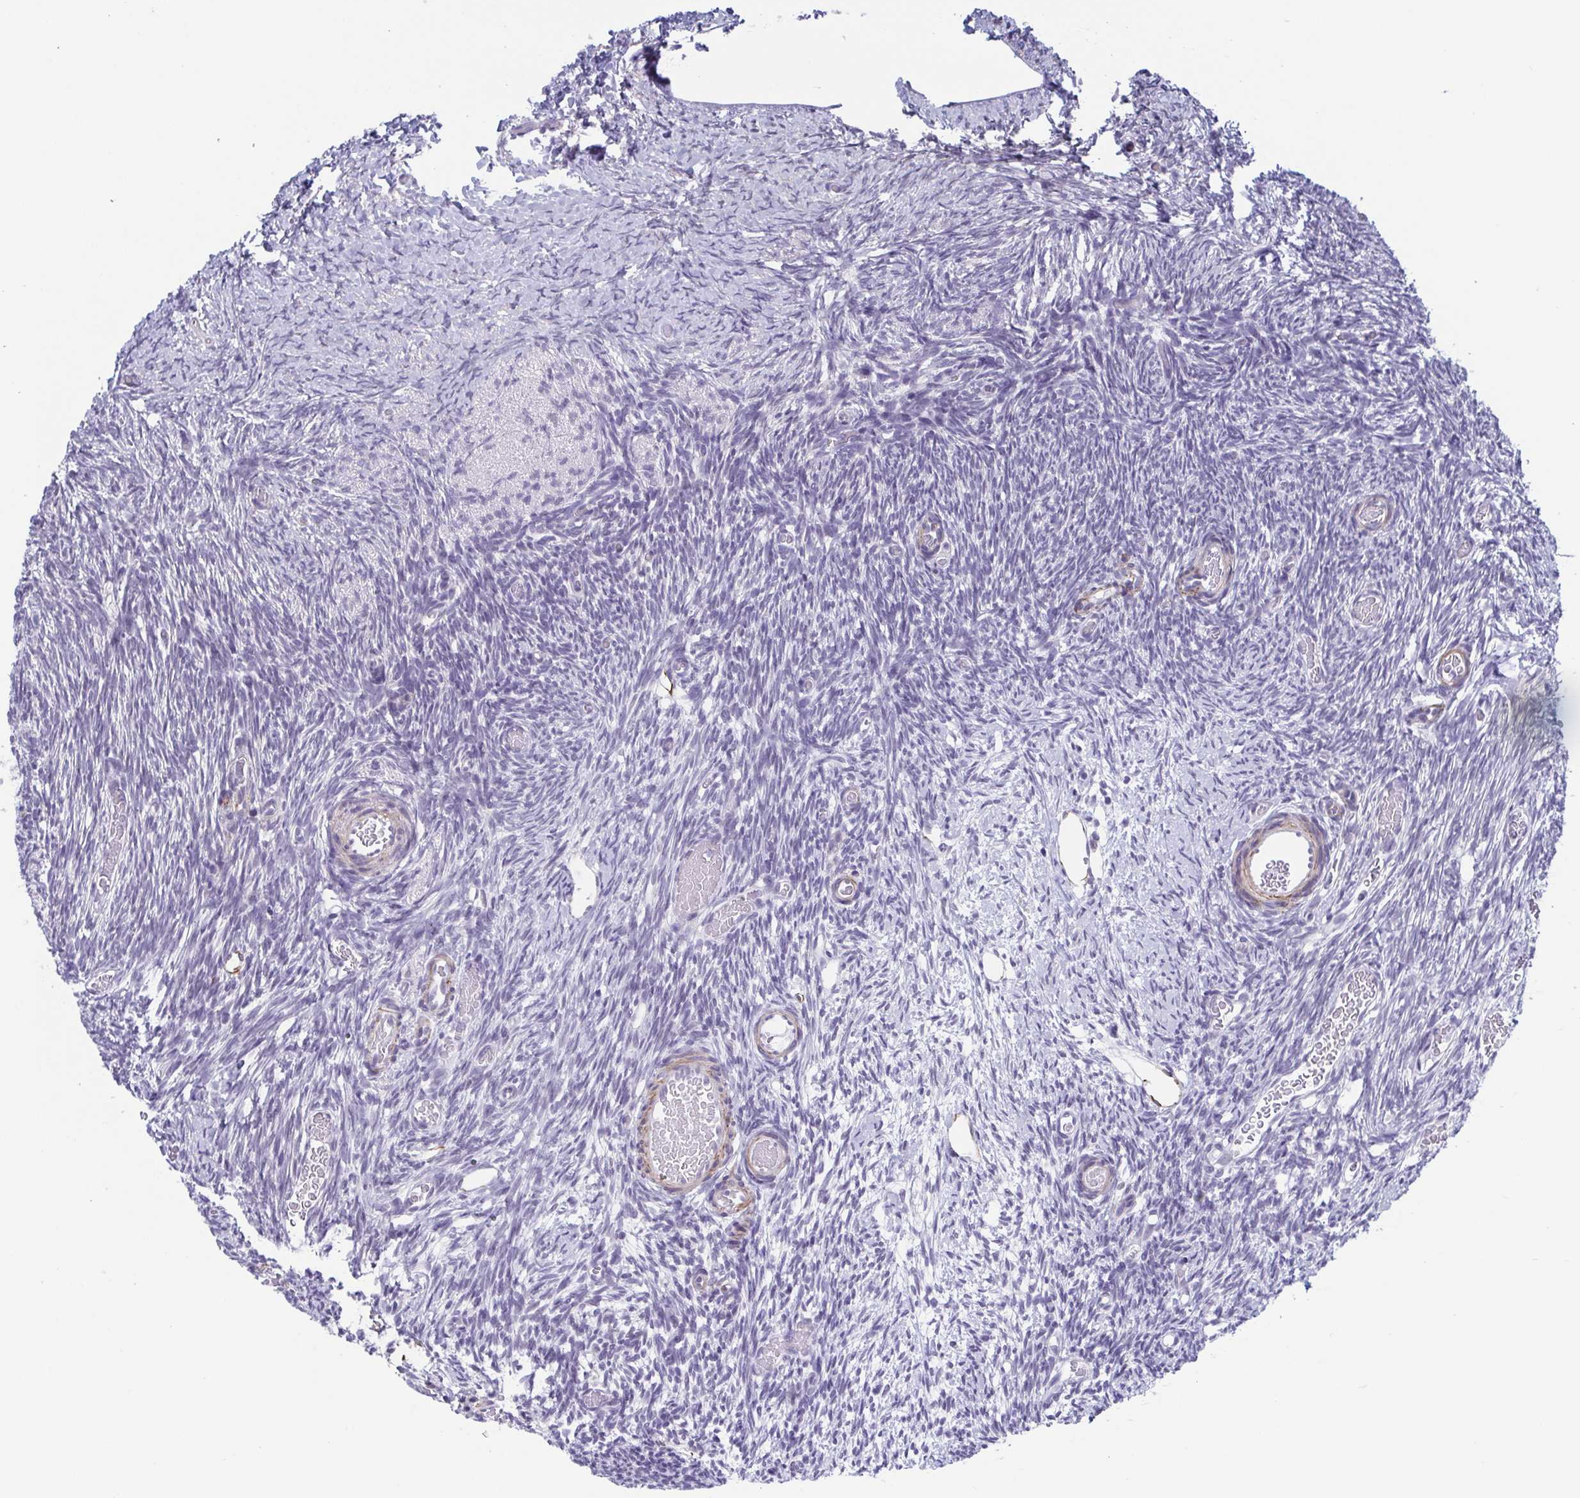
{"staining": {"intensity": "negative", "quantity": "none", "location": "none"}, "tissue": "ovary", "cell_type": "Ovarian stroma cells", "image_type": "normal", "snomed": [{"axis": "morphology", "description": "Normal tissue, NOS"}, {"axis": "topography", "description": "Ovary"}], "caption": "This is an IHC photomicrograph of unremarkable ovary. There is no expression in ovarian stroma cells.", "gene": "TMEM92", "patient": {"sex": "female", "age": 39}}